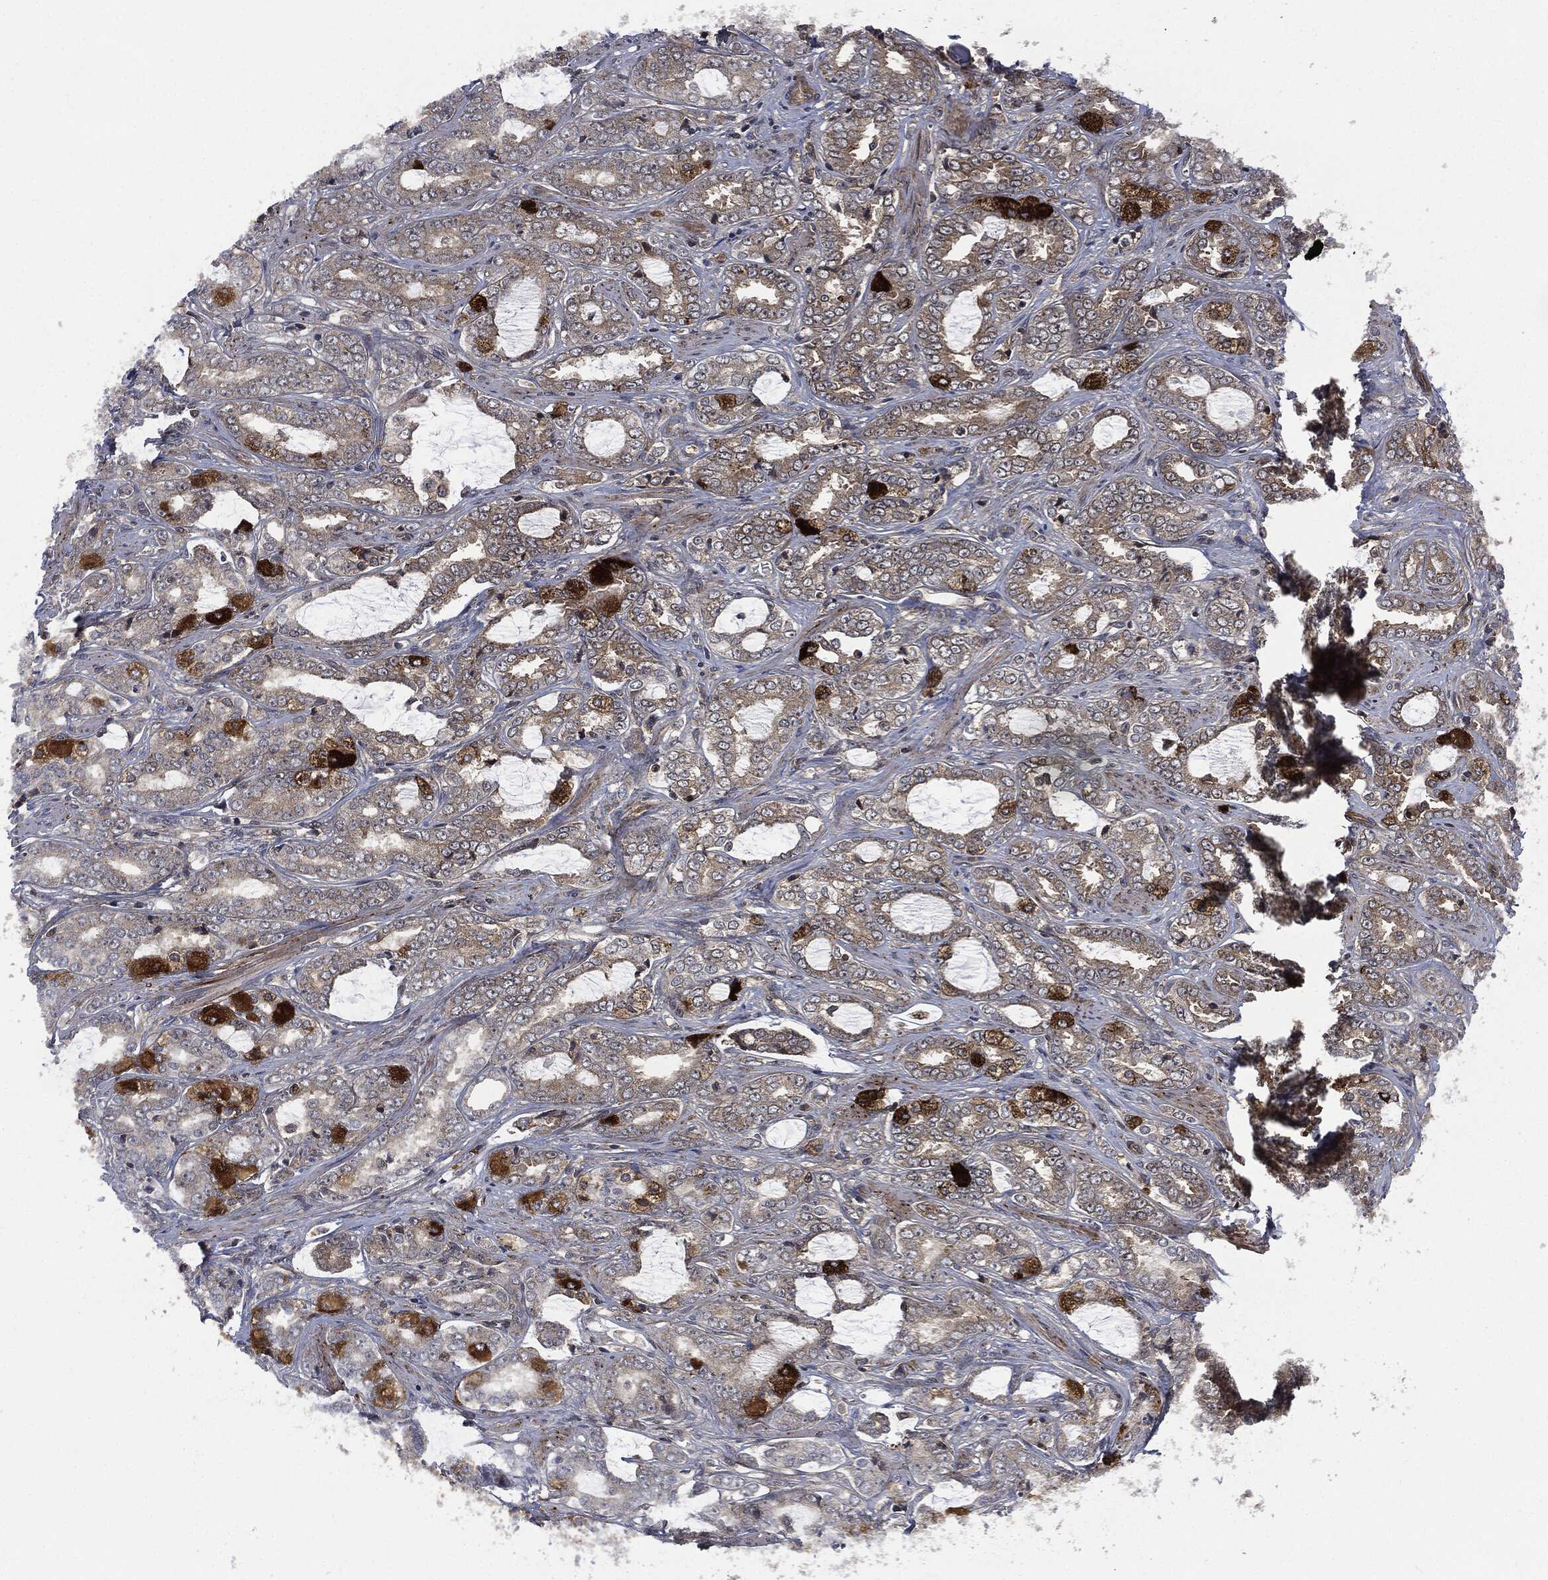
{"staining": {"intensity": "weak", "quantity": ">75%", "location": "cytoplasmic/membranous"}, "tissue": "prostate cancer", "cell_type": "Tumor cells", "image_type": "cancer", "snomed": [{"axis": "morphology", "description": "Adenocarcinoma, Medium grade"}, {"axis": "topography", "description": "Prostate"}], "caption": "An image showing weak cytoplasmic/membranous positivity in about >75% of tumor cells in prostate cancer (medium-grade adenocarcinoma), as visualized by brown immunohistochemical staining.", "gene": "HRAS", "patient": {"sex": "male", "age": 71}}